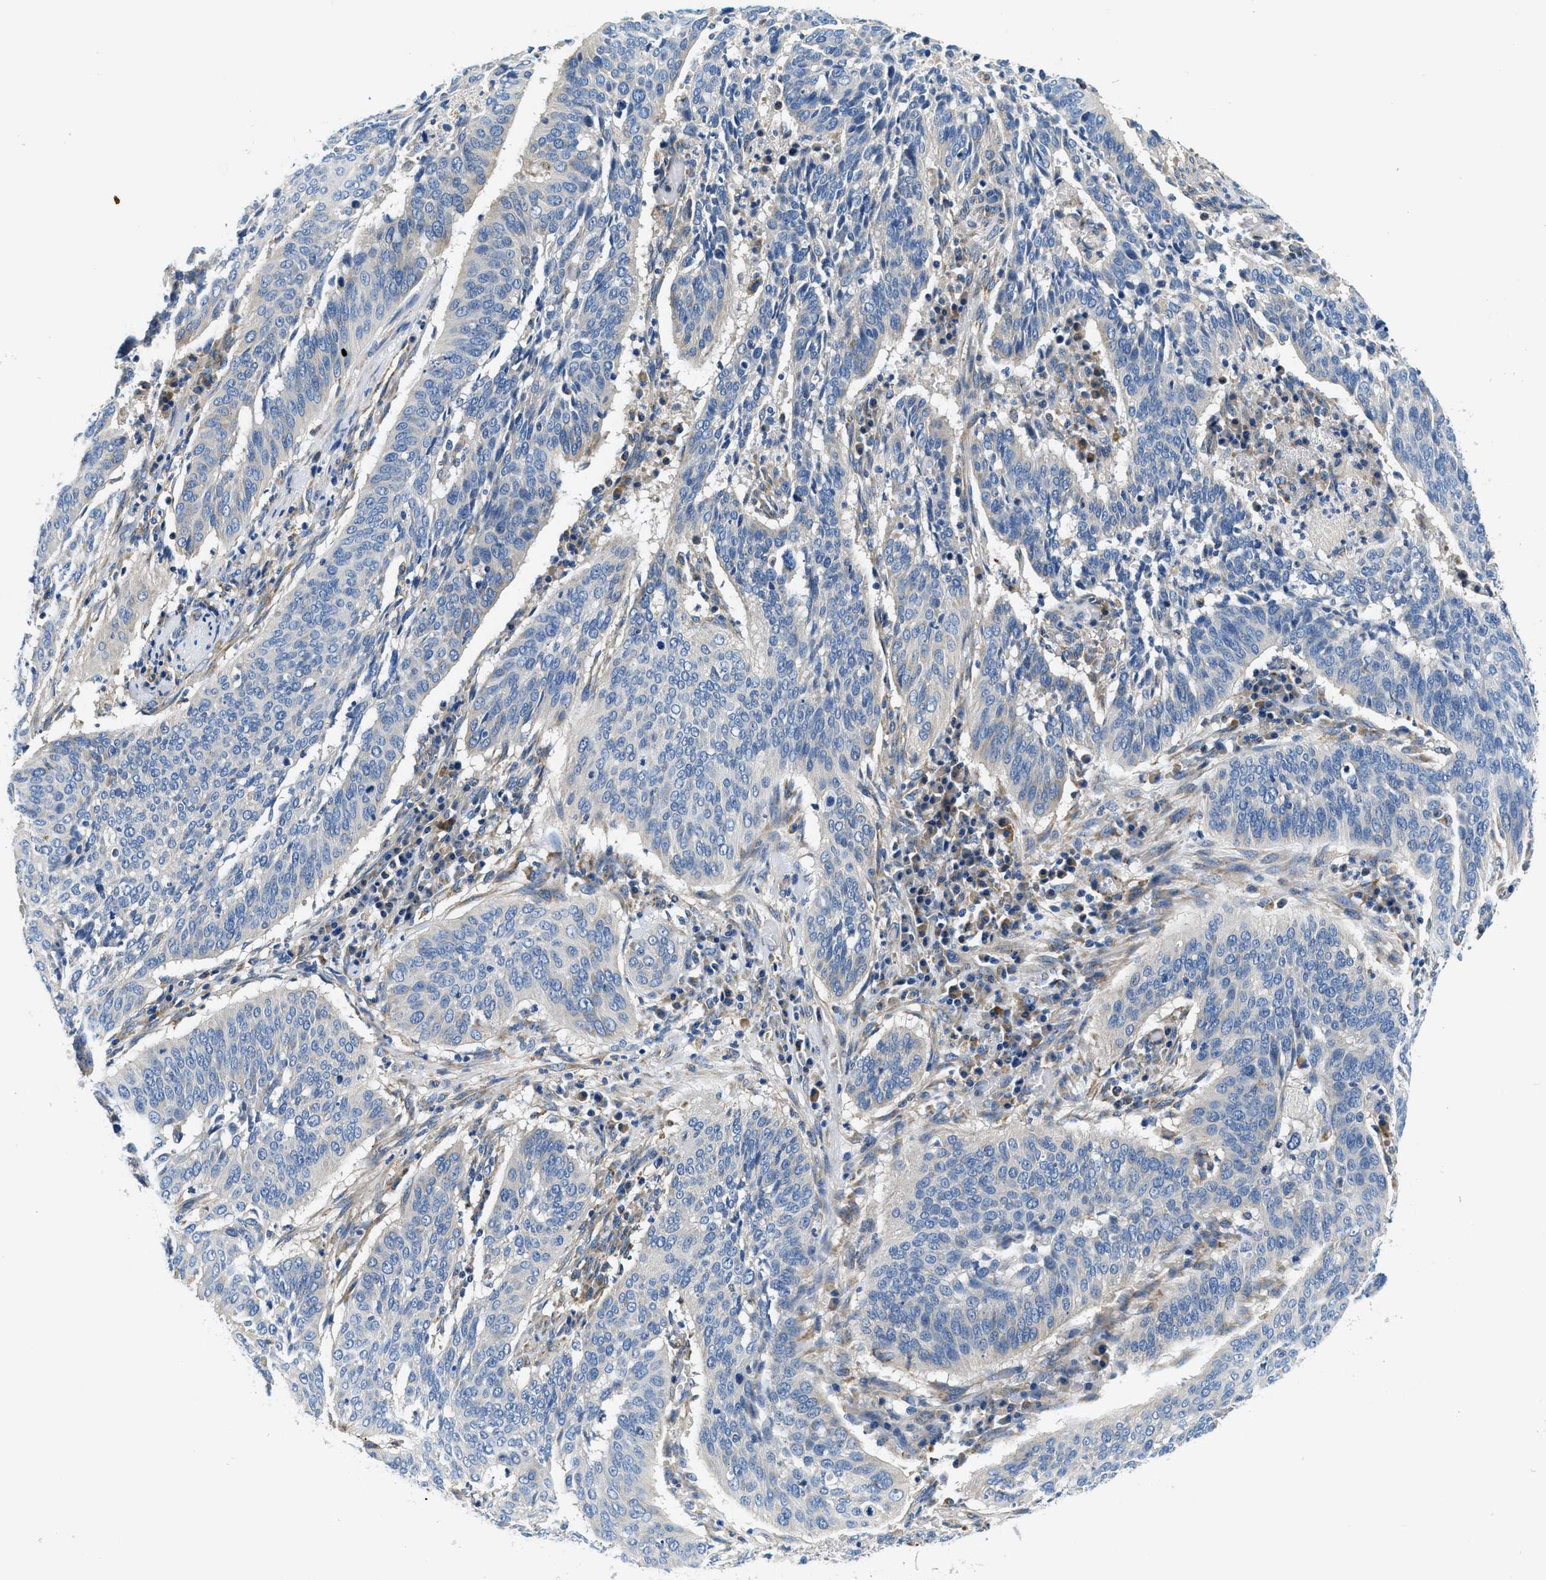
{"staining": {"intensity": "negative", "quantity": "none", "location": "none"}, "tissue": "cervical cancer", "cell_type": "Tumor cells", "image_type": "cancer", "snomed": [{"axis": "morphology", "description": "Normal tissue, NOS"}, {"axis": "morphology", "description": "Squamous cell carcinoma, NOS"}, {"axis": "topography", "description": "Cervix"}], "caption": "A high-resolution histopathology image shows IHC staining of cervical squamous cell carcinoma, which shows no significant expression in tumor cells.", "gene": "SAMD4B", "patient": {"sex": "female", "age": 39}}